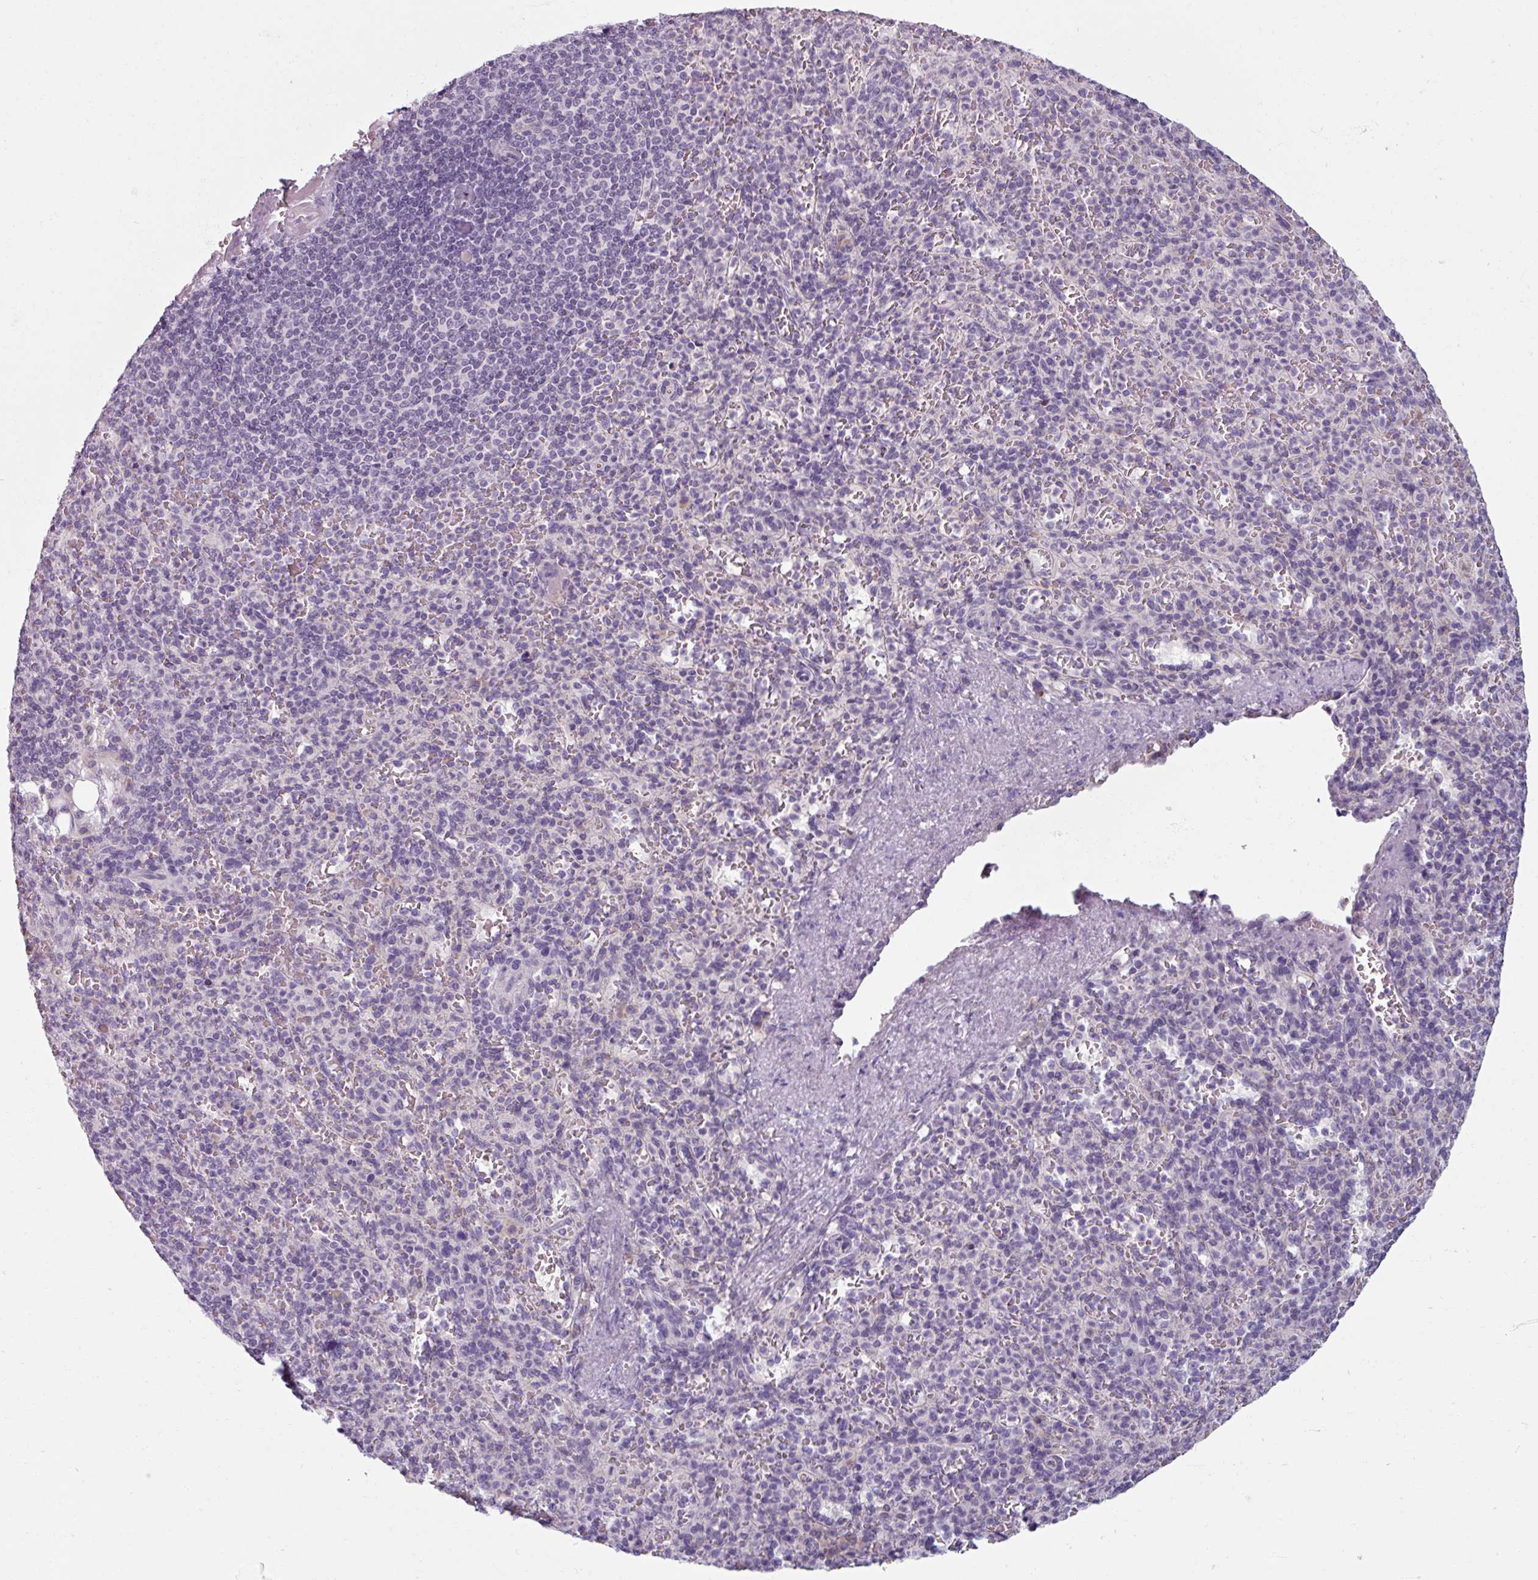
{"staining": {"intensity": "negative", "quantity": "none", "location": "none"}, "tissue": "spleen", "cell_type": "Cells in red pulp", "image_type": "normal", "snomed": [{"axis": "morphology", "description": "Normal tissue, NOS"}, {"axis": "topography", "description": "Spleen"}], "caption": "A high-resolution image shows immunohistochemistry (IHC) staining of unremarkable spleen, which demonstrates no significant expression in cells in red pulp.", "gene": "SMIM11", "patient": {"sex": "female", "age": 74}}